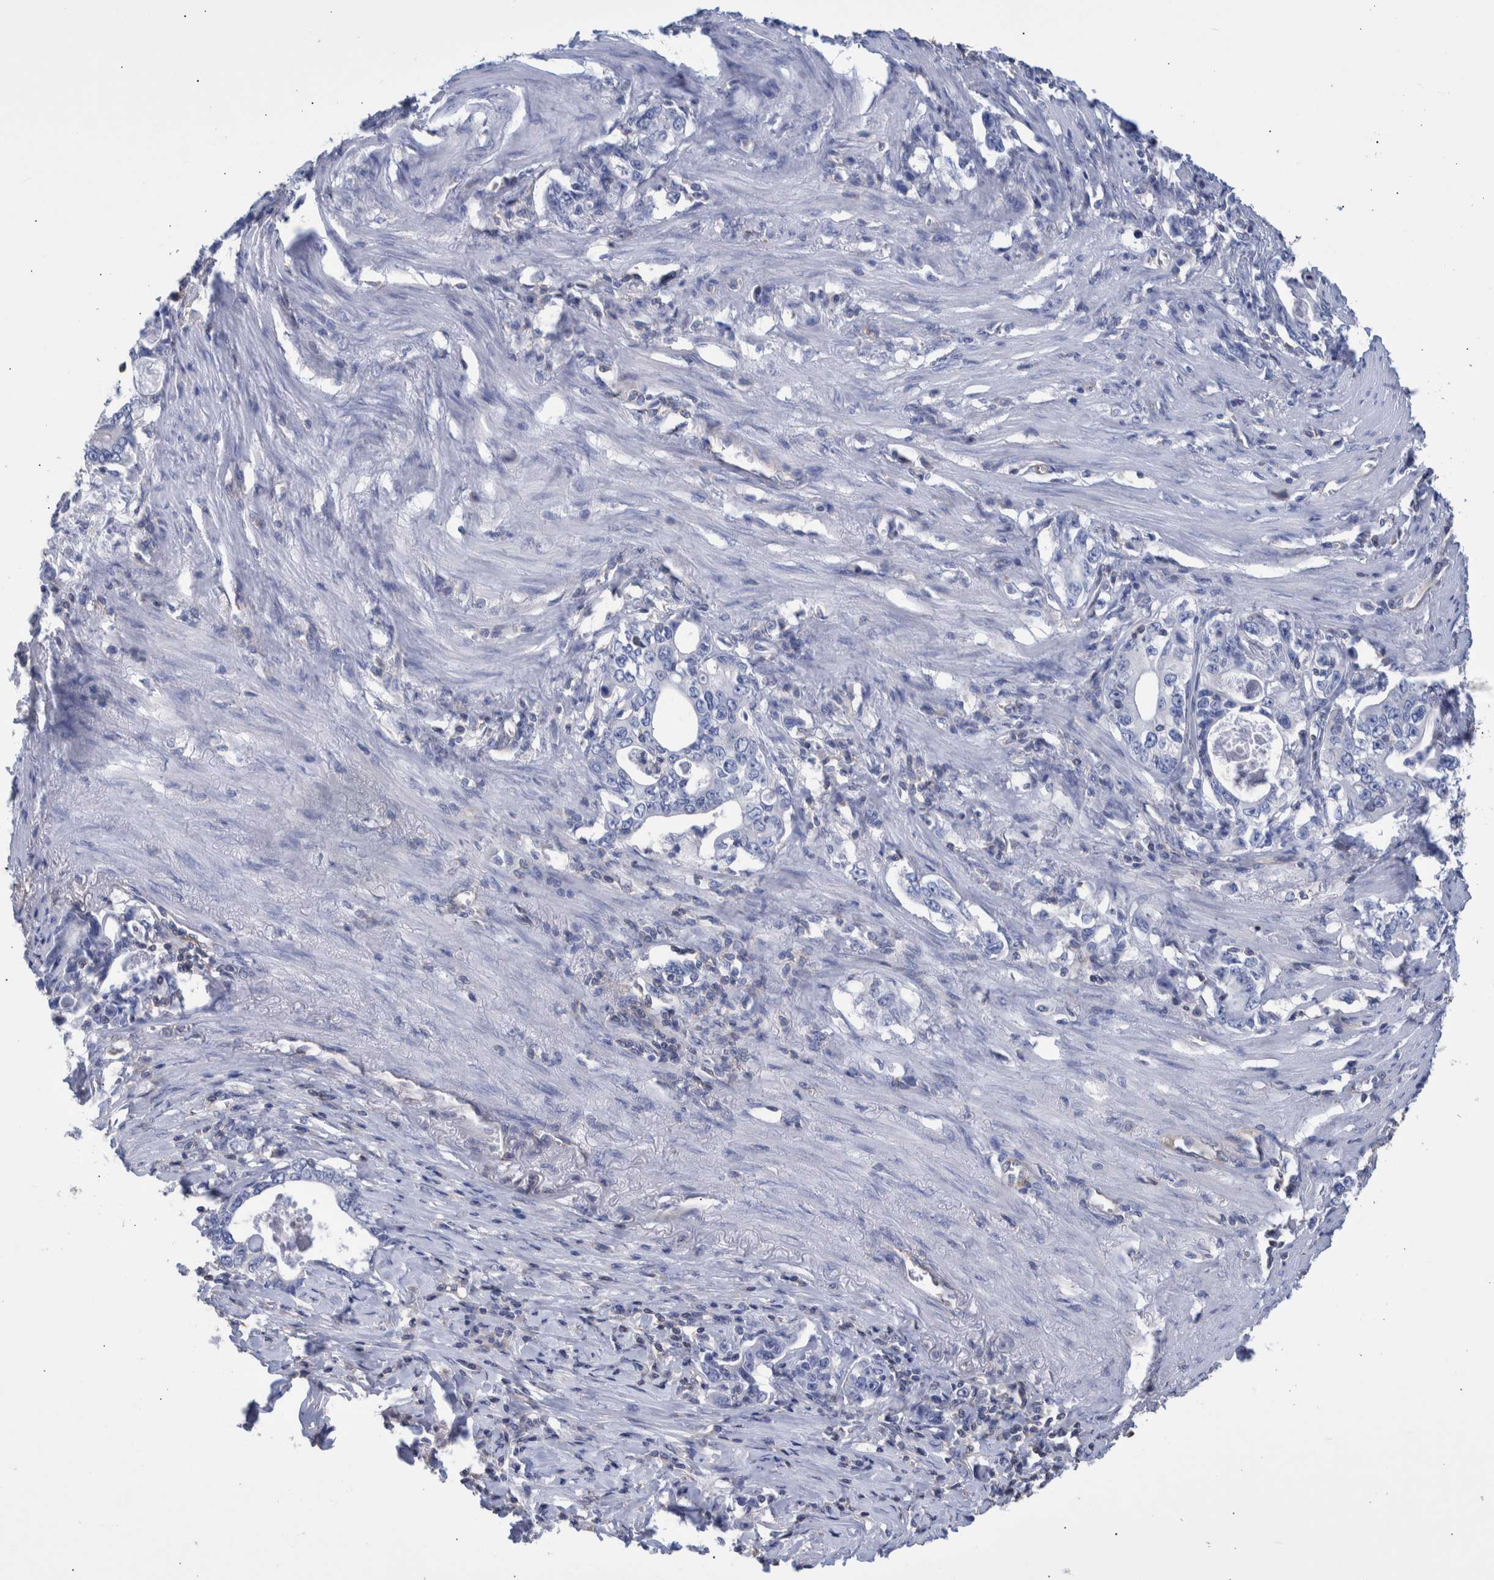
{"staining": {"intensity": "negative", "quantity": "none", "location": "none"}, "tissue": "stomach cancer", "cell_type": "Tumor cells", "image_type": "cancer", "snomed": [{"axis": "morphology", "description": "Adenocarcinoma, NOS"}, {"axis": "topography", "description": "Stomach, lower"}], "caption": "Histopathology image shows no protein positivity in tumor cells of adenocarcinoma (stomach) tissue.", "gene": "PPP3CC", "patient": {"sex": "female", "age": 72}}